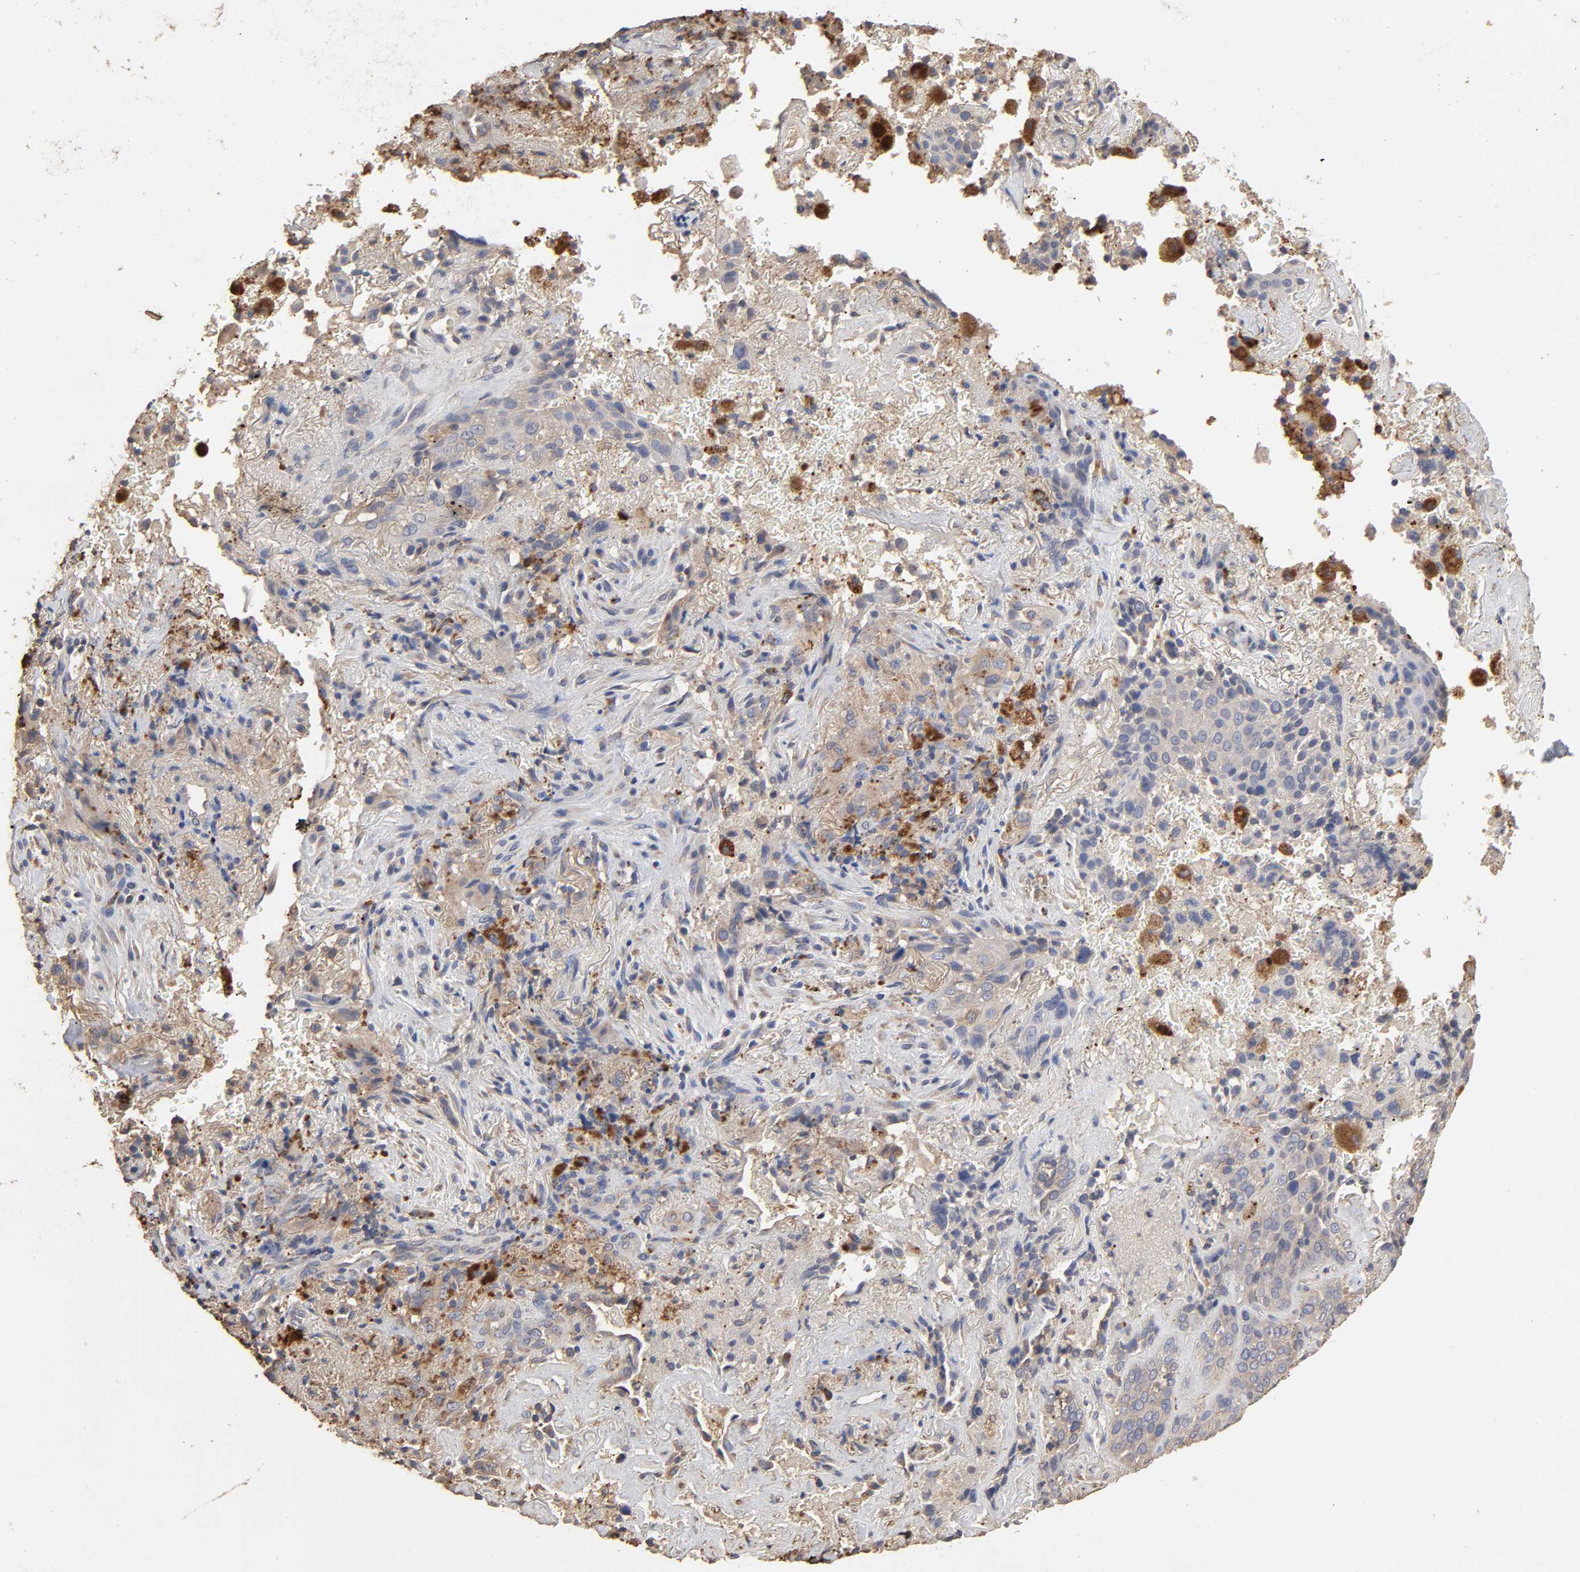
{"staining": {"intensity": "weak", "quantity": "25%-75%", "location": "cytoplasmic/membranous"}, "tissue": "lung cancer", "cell_type": "Tumor cells", "image_type": "cancer", "snomed": [{"axis": "morphology", "description": "Squamous cell carcinoma, NOS"}, {"axis": "topography", "description": "Lung"}], "caption": "Human lung squamous cell carcinoma stained with a brown dye displays weak cytoplasmic/membranous positive positivity in approximately 25%-75% of tumor cells.", "gene": "EIF4G2", "patient": {"sex": "male", "age": 54}}